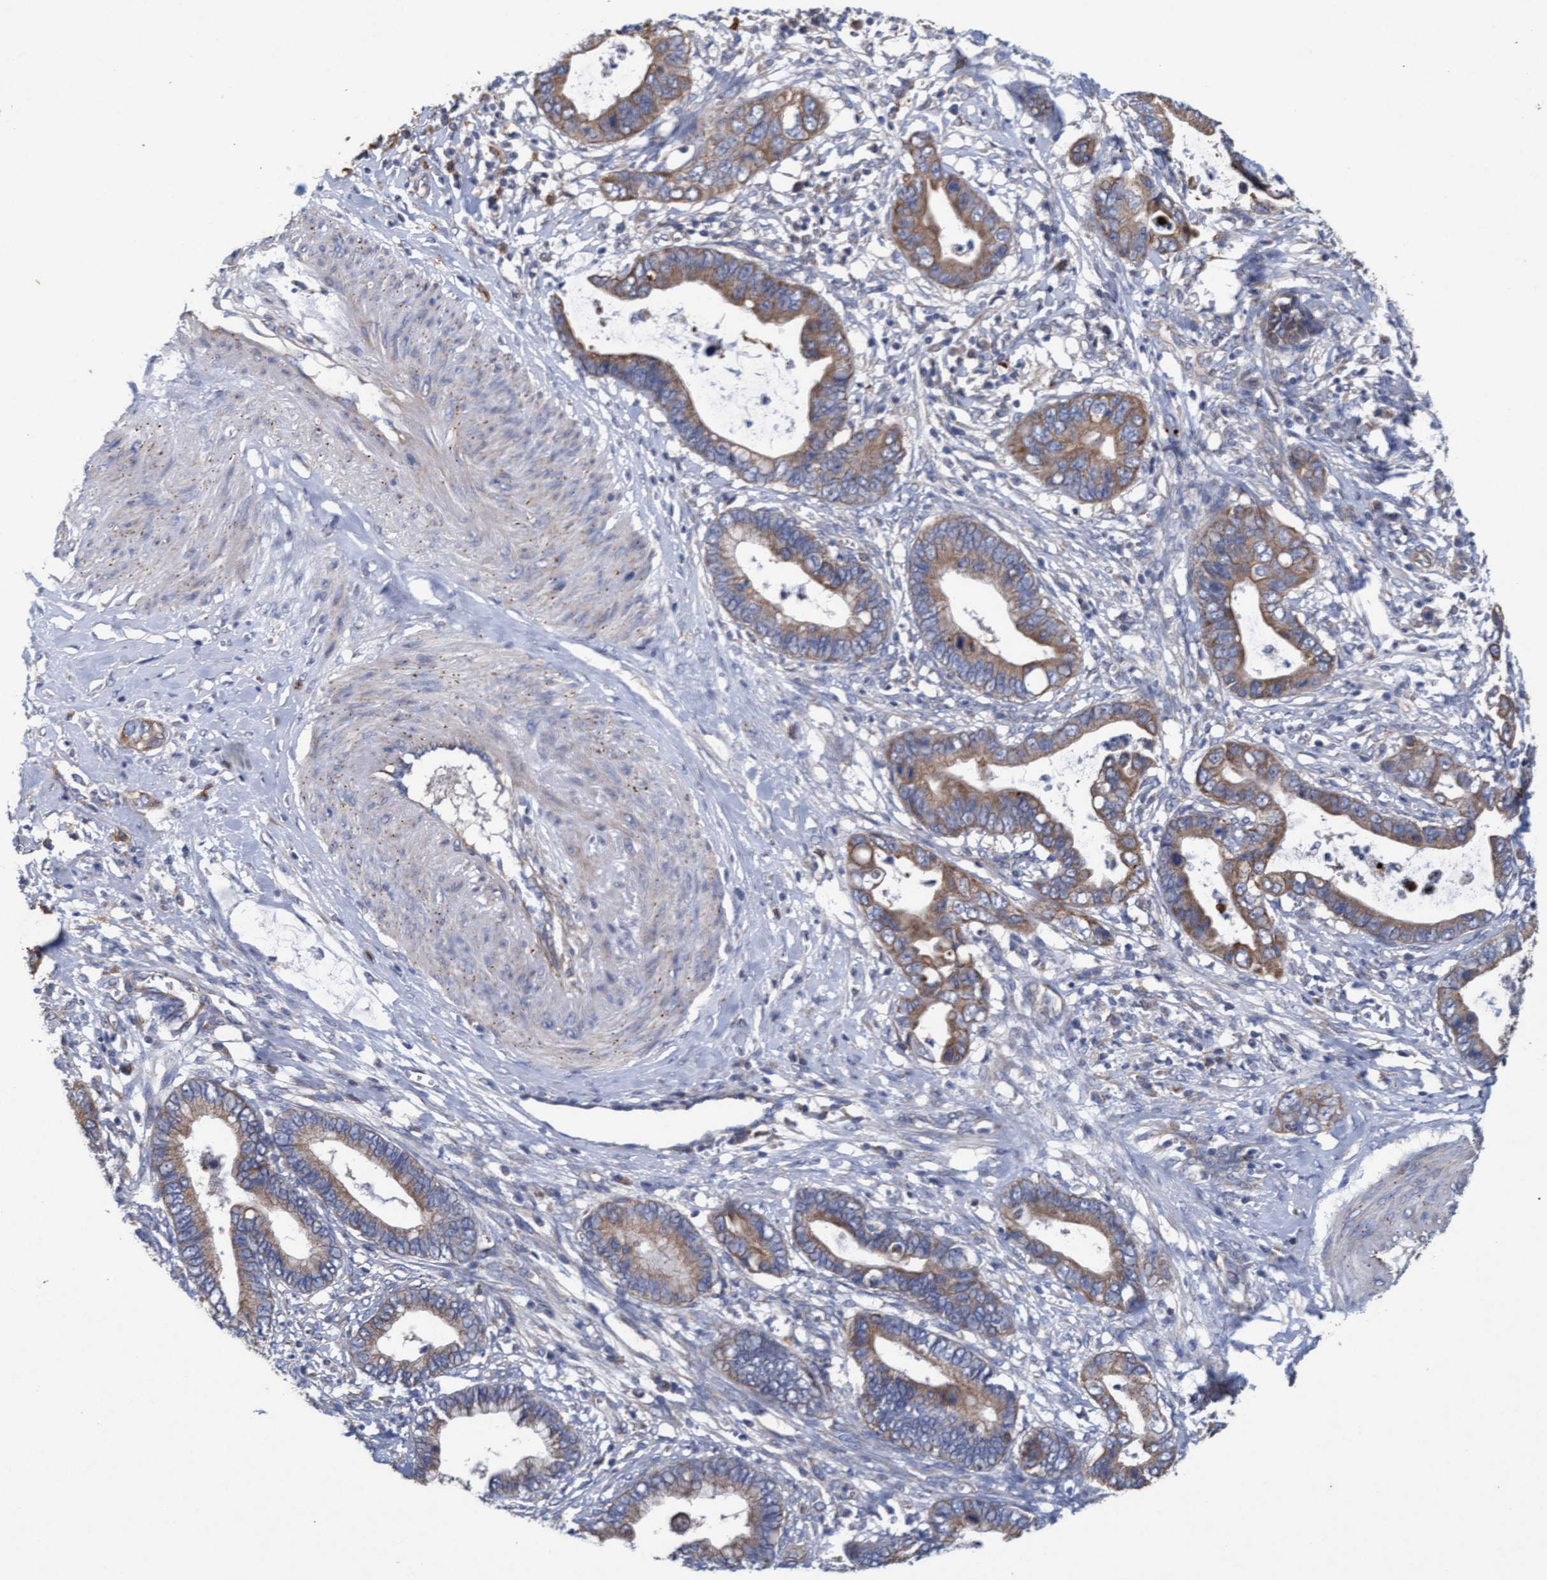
{"staining": {"intensity": "moderate", "quantity": ">75%", "location": "cytoplasmic/membranous"}, "tissue": "cervical cancer", "cell_type": "Tumor cells", "image_type": "cancer", "snomed": [{"axis": "morphology", "description": "Adenocarcinoma, NOS"}, {"axis": "topography", "description": "Cervix"}], "caption": "Immunohistochemical staining of human cervical cancer (adenocarcinoma) reveals medium levels of moderate cytoplasmic/membranous protein positivity in about >75% of tumor cells.", "gene": "MRPL38", "patient": {"sex": "female", "age": 44}}